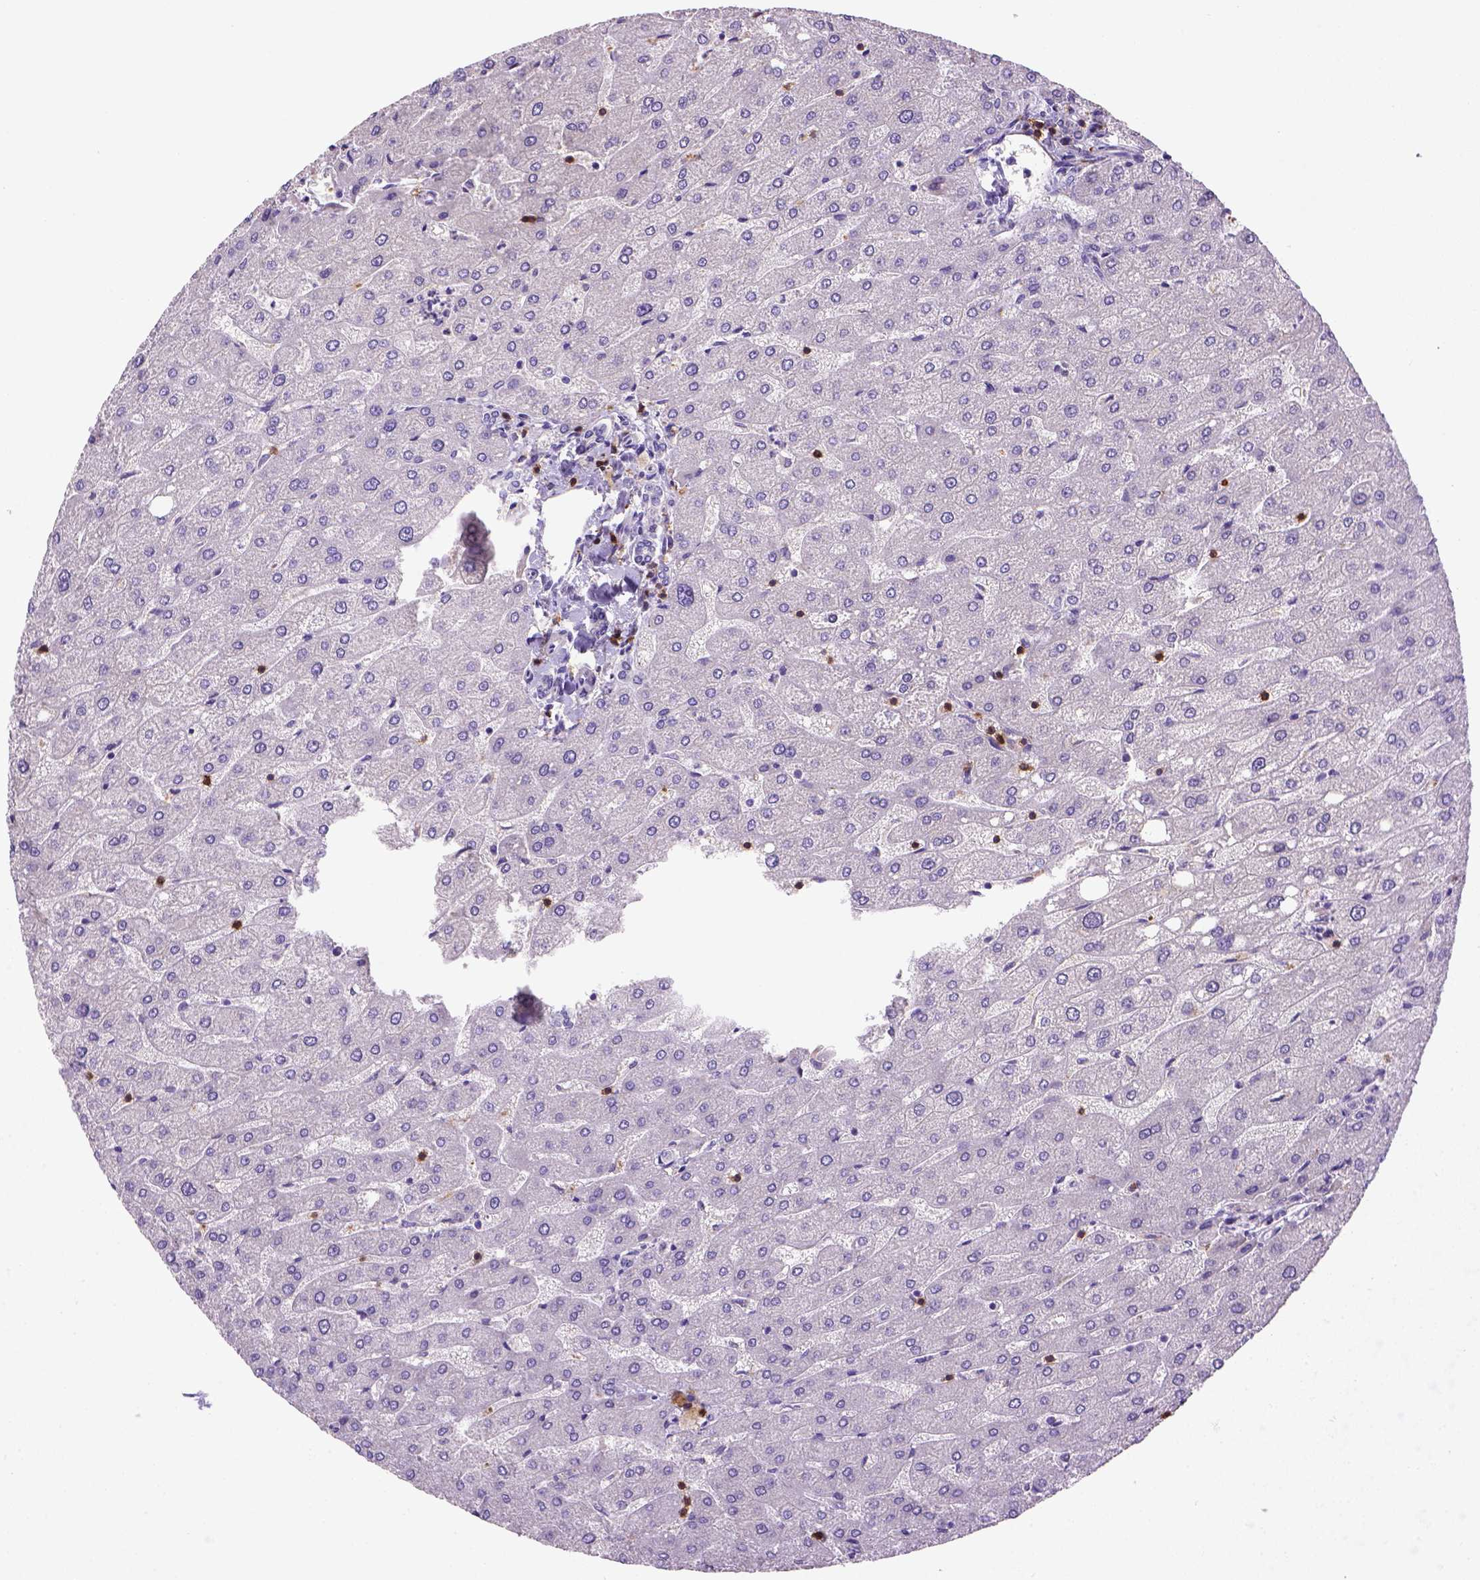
{"staining": {"intensity": "negative", "quantity": "none", "location": "none"}, "tissue": "liver", "cell_type": "Cholangiocytes", "image_type": "normal", "snomed": [{"axis": "morphology", "description": "Normal tissue, NOS"}, {"axis": "topography", "description": "Liver"}], "caption": "High power microscopy image of an immunohistochemistry image of normal liver, revealing no significant expression in cholangiocytes.", "gene": "CD3E", "patient": {"sex": "male", "age": 67}}